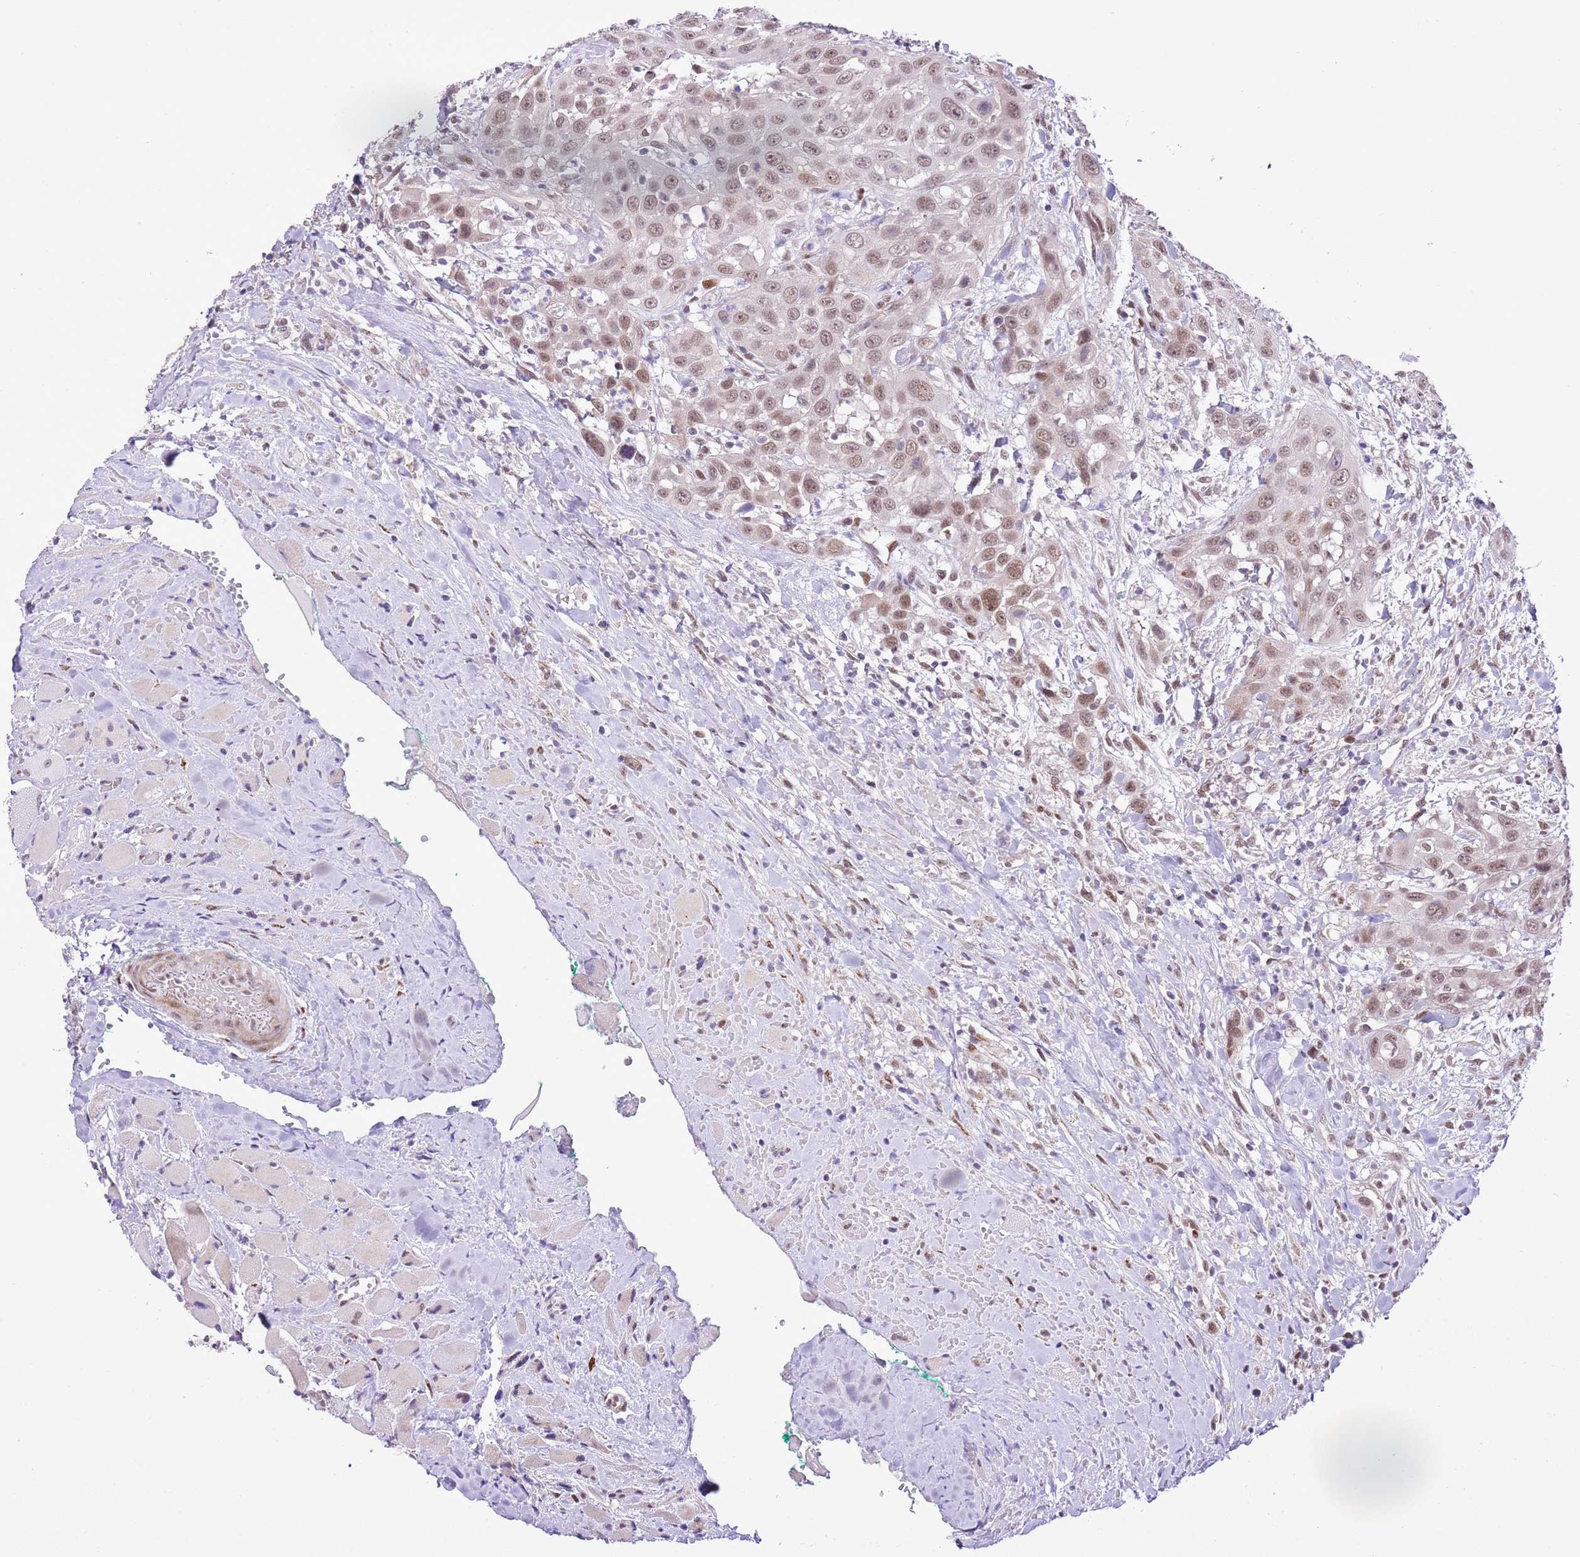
{"staining": {"intensity": "moderate", "quantity": ">75%", "location": "nuclear"}, "tissue": "head and neck cancer", "cell_type": "Tumor cells", "image_type": "cancer", "snomed": [{"axis": "morphology", "description": "Squamous cell carcinoma, NOS"}, {"axis": "topography", "description": "Head-Neck"}], "caption": "Head and neck cancer stained with immunohistochemistry displays moderate nuclear expression in approximately >75% of tumor cells.", "gene": "NACC2", "patient": {"sex": "male", "age": 81}}